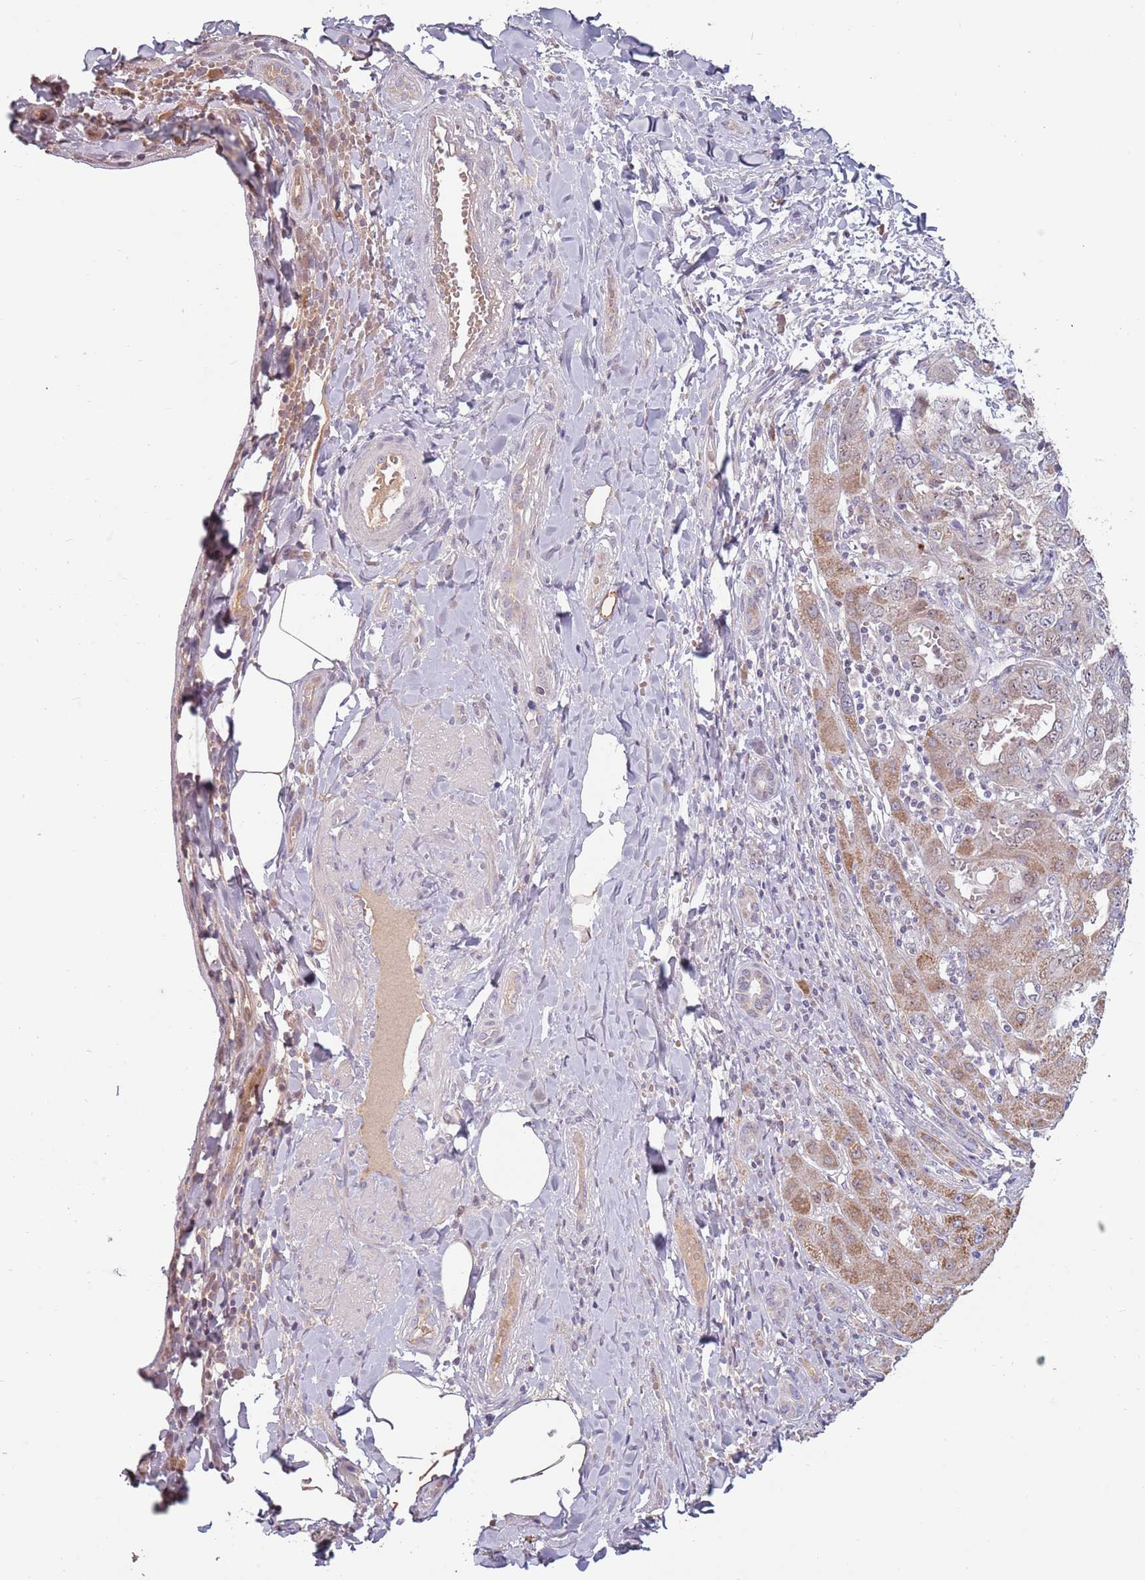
{"staining": {"intensity": "moderate", "quantity": "<25%", "location": "cytoplasmic/membranous"}, "tissue": "liver cancer", "cell_type": "Tumor cells", "image_type": "cancer", "snomed": [{"axis": "morphology", "description": "Cholangiocarcinoma"}, {"axis": "topography", "description": "Liver"}], "caption": "Immunohistochemistry (DAB (3,3'-diaminobenzidine)) staining of liver cholangiocarcinoma reveals moderate cytoplasmic/membranous protein staining in approximately <25% of tumor cells.", "gene": "SYS1", "patient": {"sex": "male", "age": 59}}